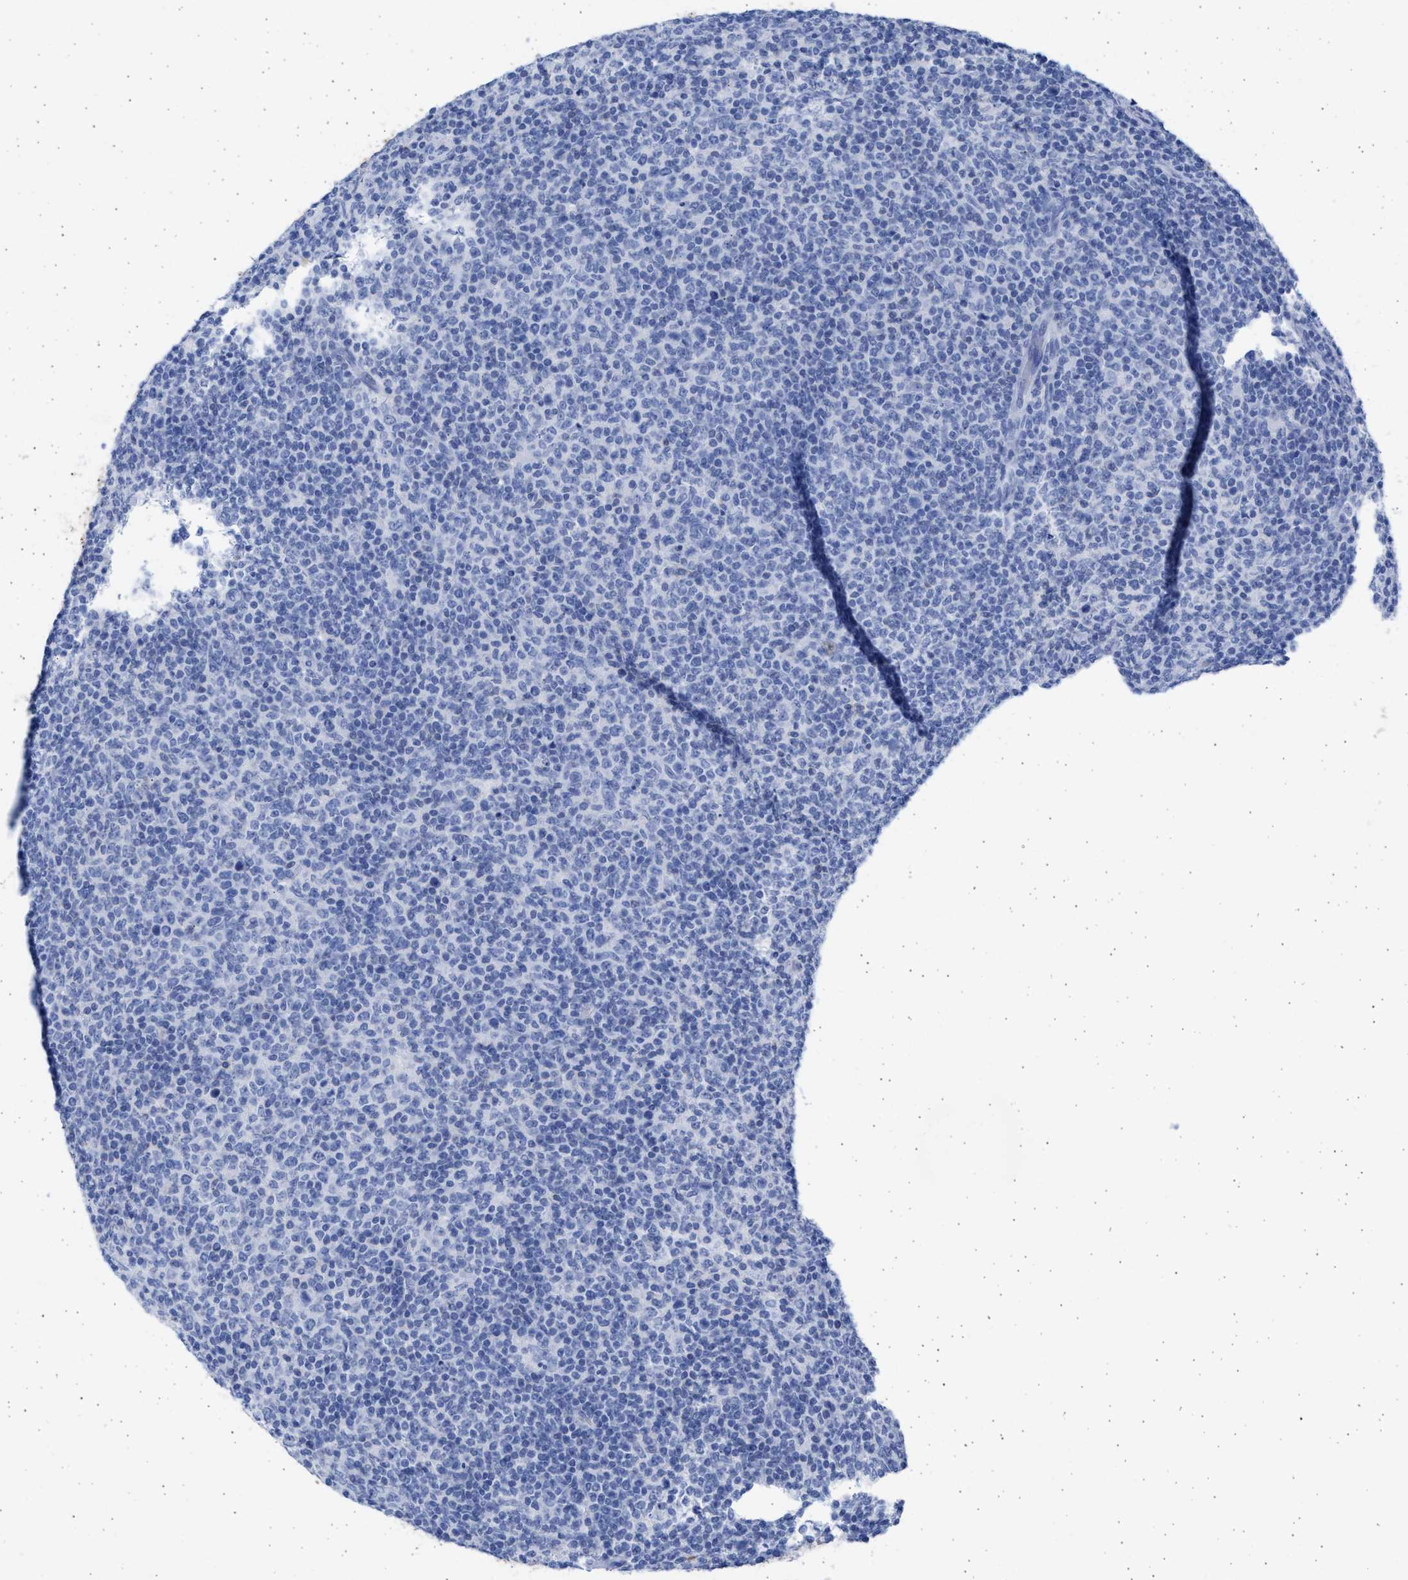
{"staining": {"intensity": "negative", "quantity": "none", "location": "none"}, "tissue": "lymphoma", "cell_type": "Tumor cells", "image_type": "cancer", "snomed": [{"axis": "morphology", "description": "Malignant lymphoma, non-Hodgkin's type, Low grade"}, {"axis": "topography", "description": "Lymph node"}], "caption": "IHC of low-grade malignant lymphoma, non-Hodgkin's type shows no staining in tumor cells. The staining is performed using DAB (3,3'-diaminobenzidine) brown chromogen with nuclei counter-stained in using hematoxylin.", "gene": "ALDOC", "patient": {"sex": "male", "age": 70}}